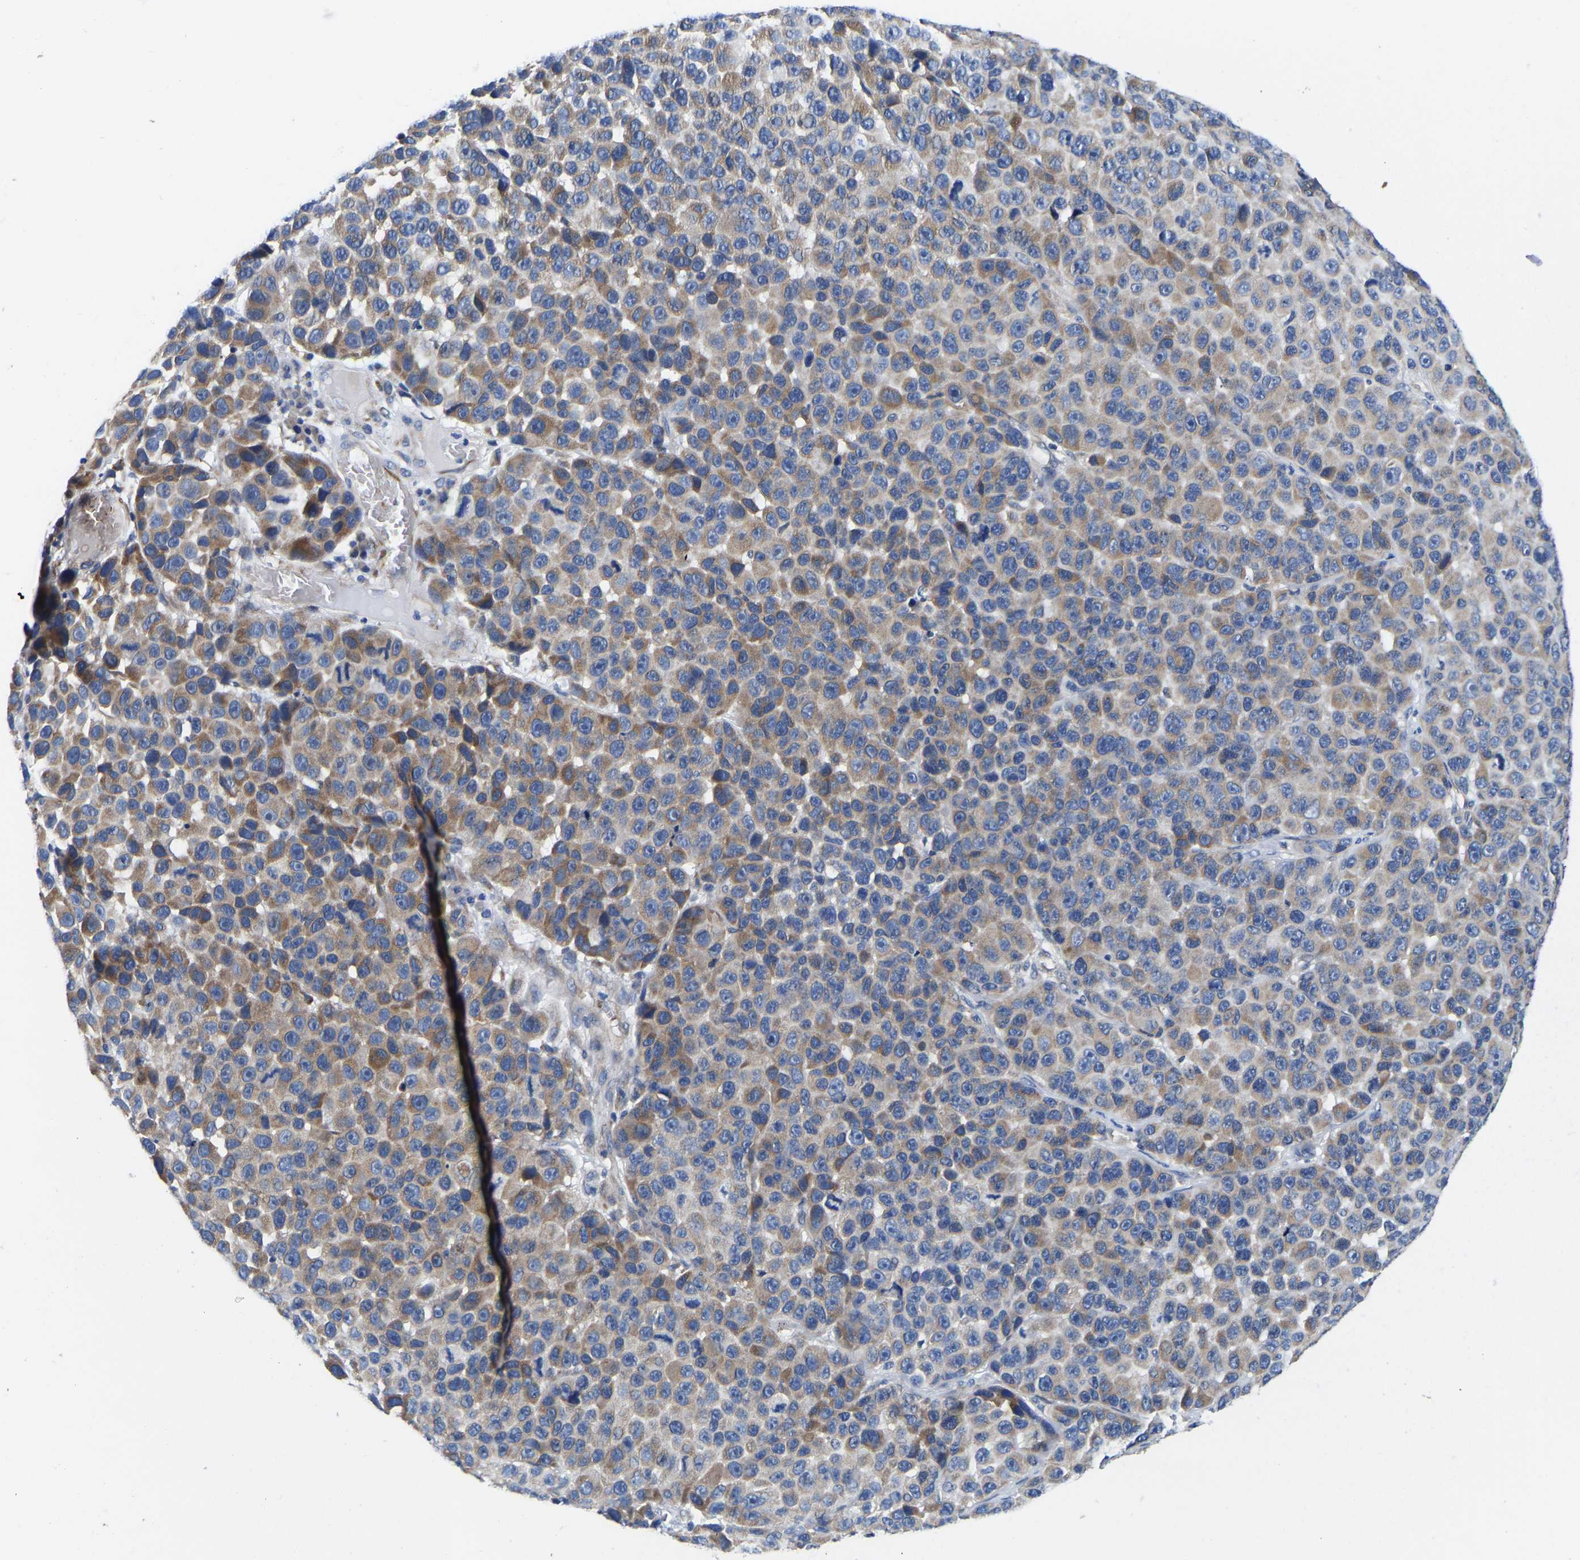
{"staining": {"intensity": "moderate", "quantity": "25%-75%", "location": "cytoplasmic/membranous"}, "tissue": "melanoma", "cell_type": "Tumor cells", "image_type": "cancer", "snomed": [{"axis": "morphology", "description": "Malignant melanoma, NOS"}, {"axis": "topography", "description": "Skin"}], "caption": "Melanoma tissue demonstrates moderate cytoplasmic/membranous staining in about 25%-75% of tumor cells", "gene": "RINT1", "patient": {"sex": "male", "age": 53}}